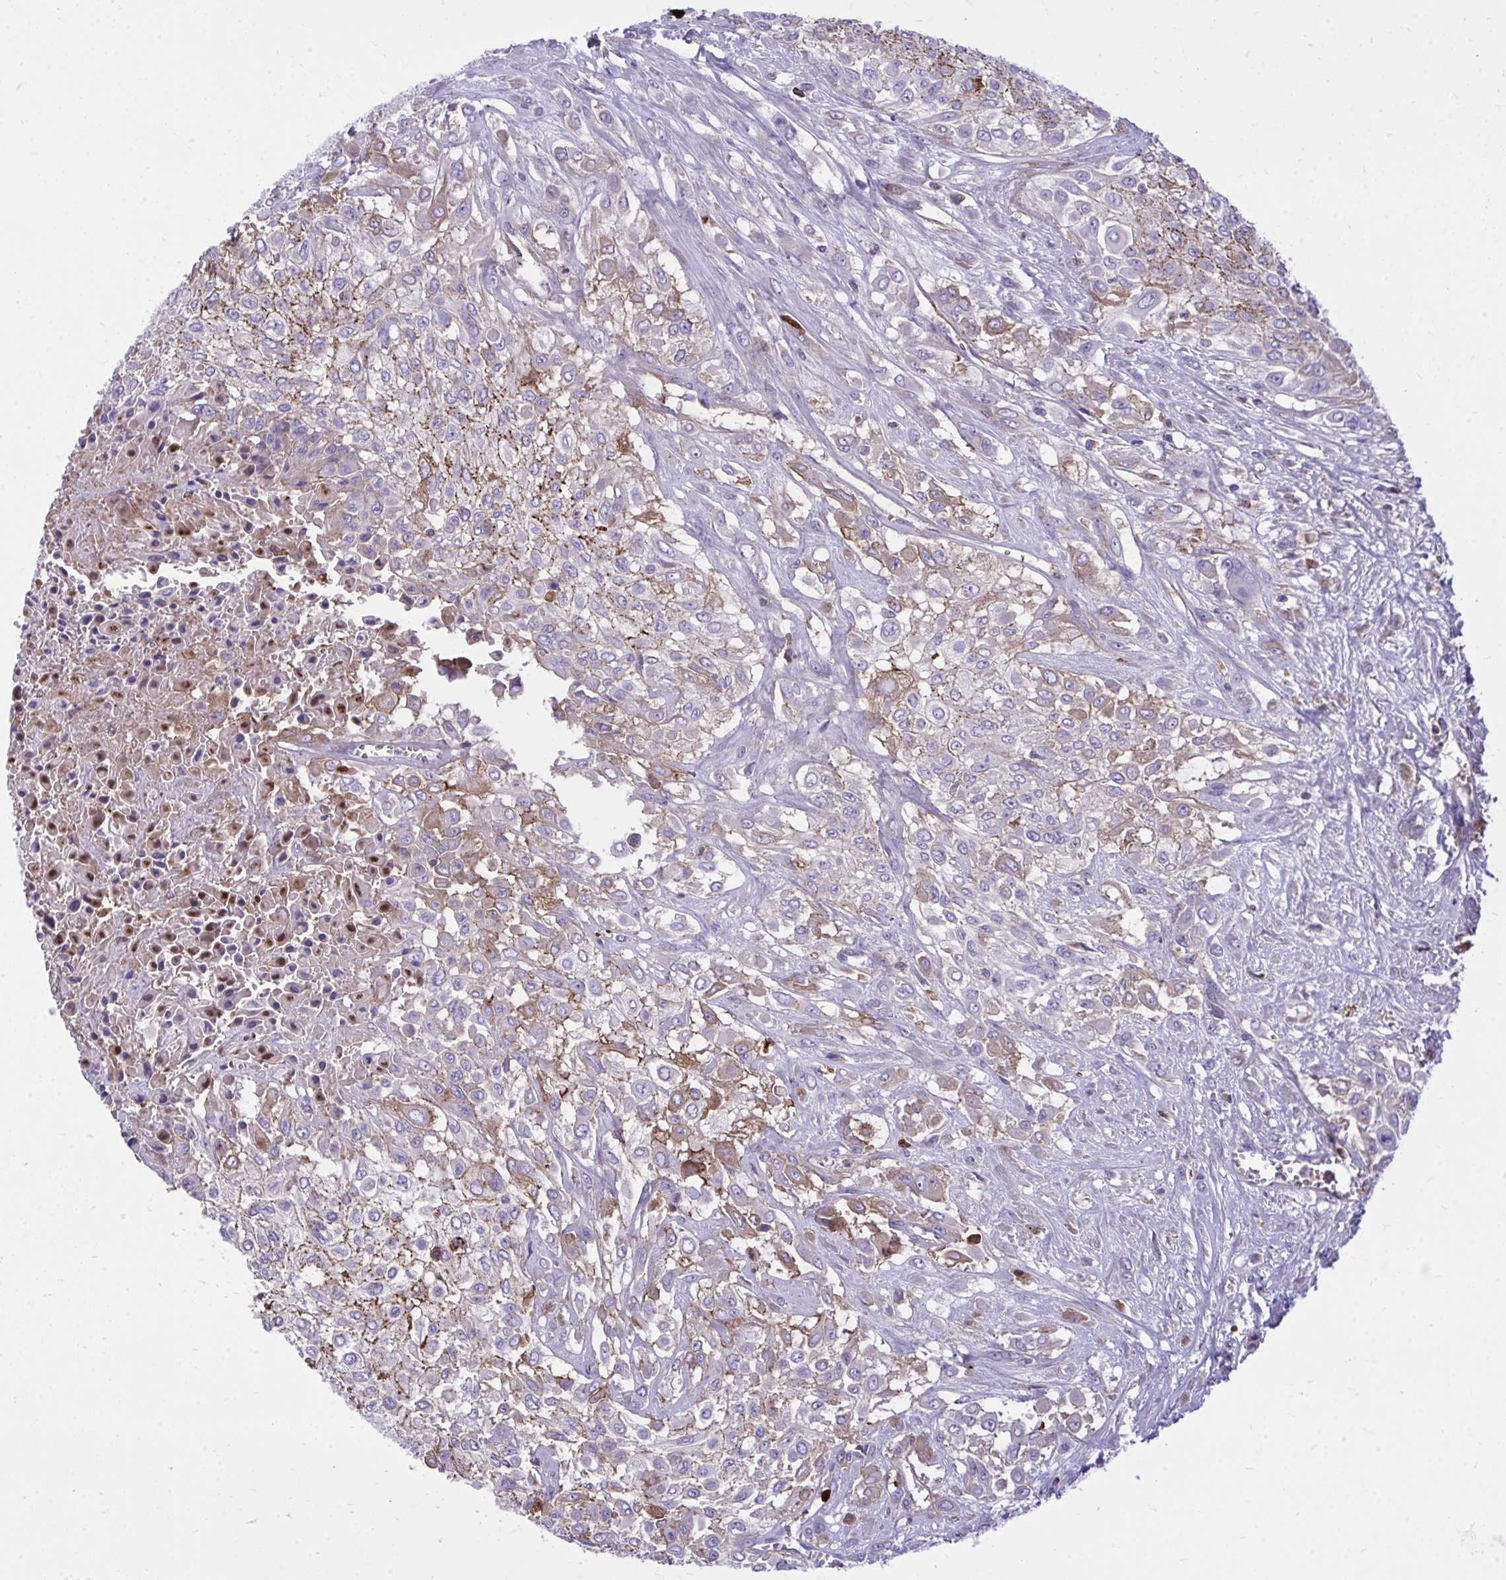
{"staining": {"intensity": "moderate", "quantity": "<25%", "location": "cytoplasmic/membranous"}, "tissue": "urothelial cancer", "cell_type": "Tumor cells", "image_type": "cancer", "snomed": [{"axis": "morphology", "description": "Urothelial carcinoma, High grade"}, {"axis": "topography", "description": "Urinary bladder"}], "caption": "Protein staining of high-grade urothelial carcinoma tissue demonstrates moderate cytoplasmic/membranous expression in approximately <25% of tumor cells.", "gene": "HRG", "patient": {"sex": "male", "age": 57}}